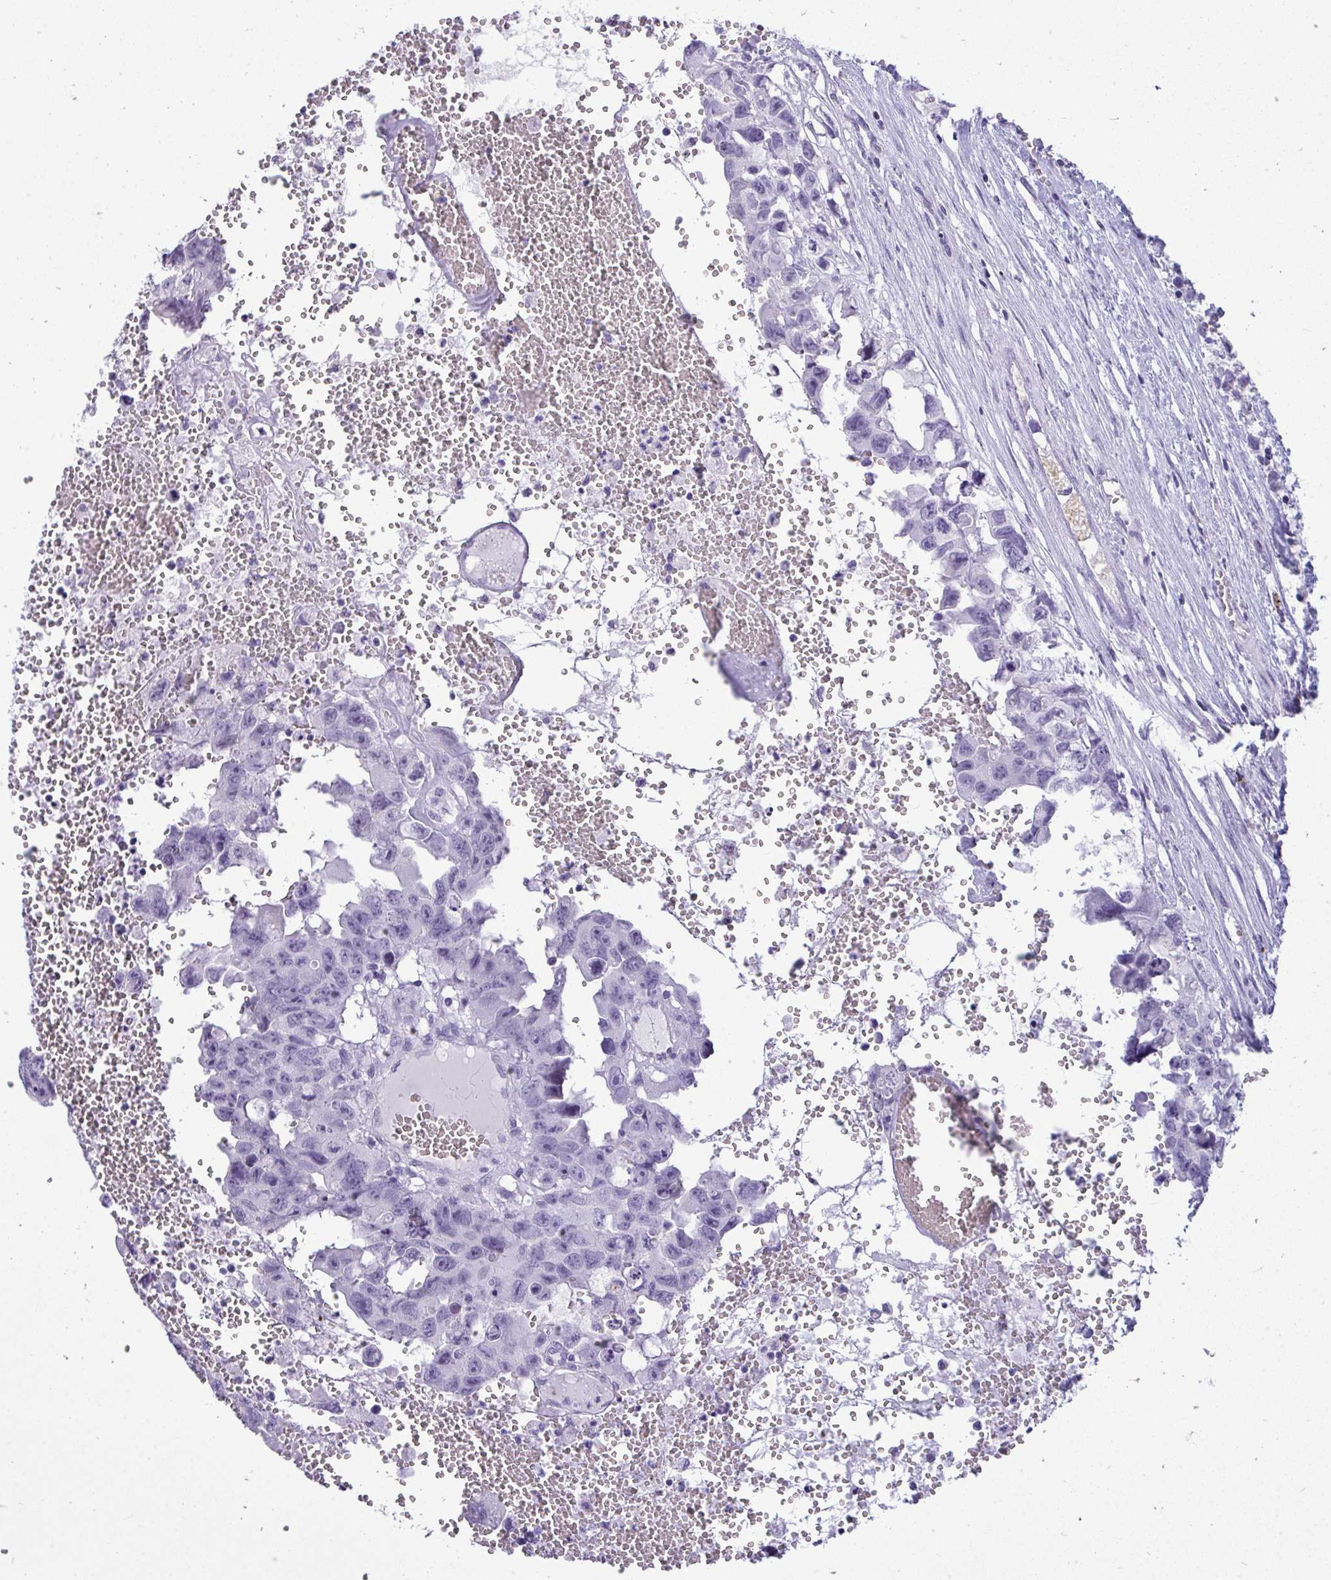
{"staining": {"intensity": "negative", "quantity": "none", "location": "none"}, "tissue": "testis cancer", "cell_type": "Tumor cells", "image_type": "cancer", "snomed": [{"axis": "morphology", "description": "Seminoma, NOS"}, {"axis": "topography", "description": "Testis"}], "caption": "Tumor cells show no significant positivity in testis seminoma.", "gene": "PRM2", "patient": {"sex": "male", "age": 26}}